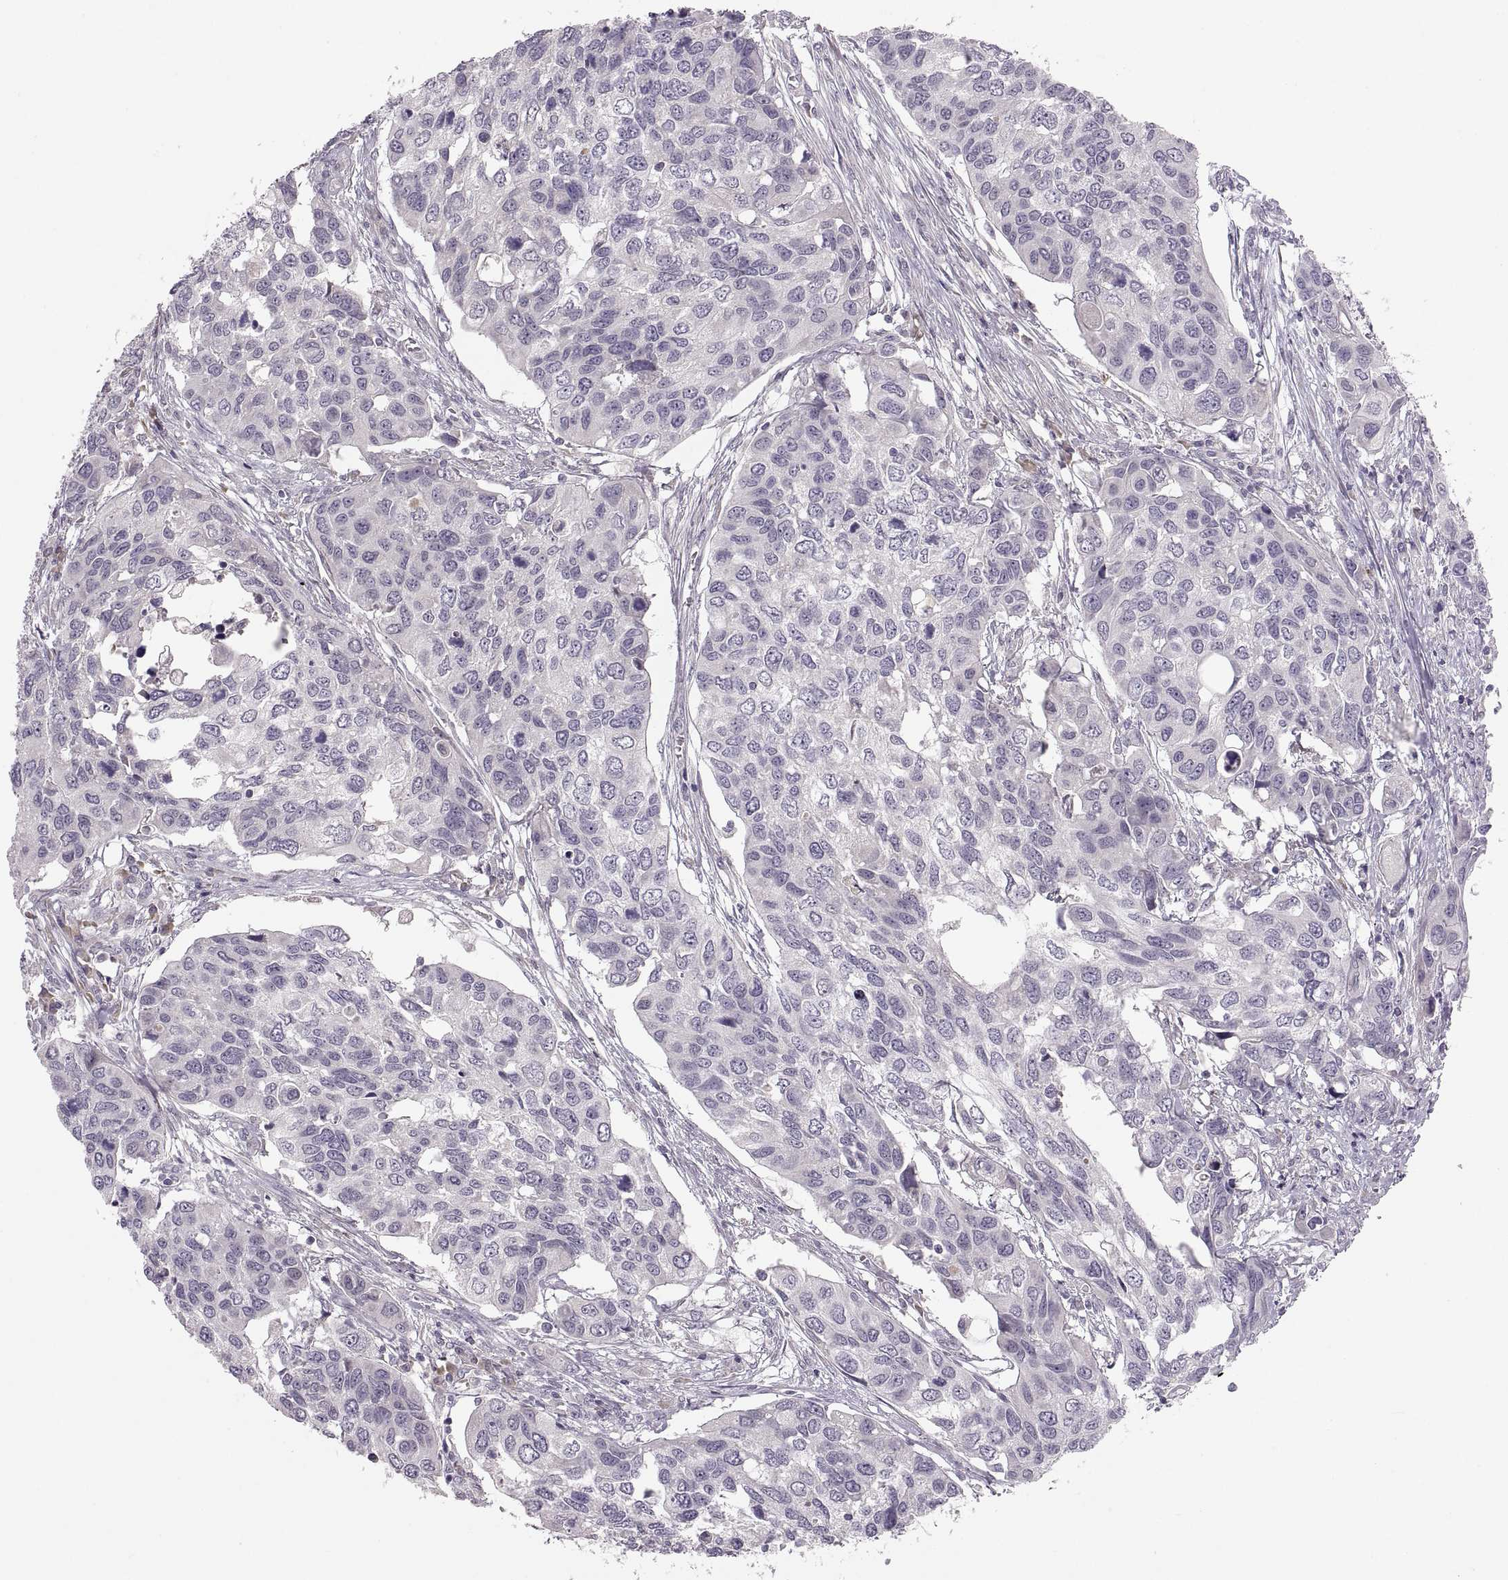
{"staining": {"intensity": "negative", "quantity": "none", "location": "none"}, "tissue": "urothelial cancer", "cell_type": "Tumor cells", "image_type": "cancer", "snomed": [{"axis": "morphology", "description": "Urothelial carcinoma, High grade"}, {"axis": "topography", "description": "Urinary bladder"}], "caption": "Tumor cells show no significant protein positivity in high-grade urothelial carcinoma. Brightfield microscopy of immunohistochemistry stained with DAB (brown) and hematoxylin (blue), captured at high magnification.", "gene": "ADH6", "patient": {"sex": "male", "age": 60}}